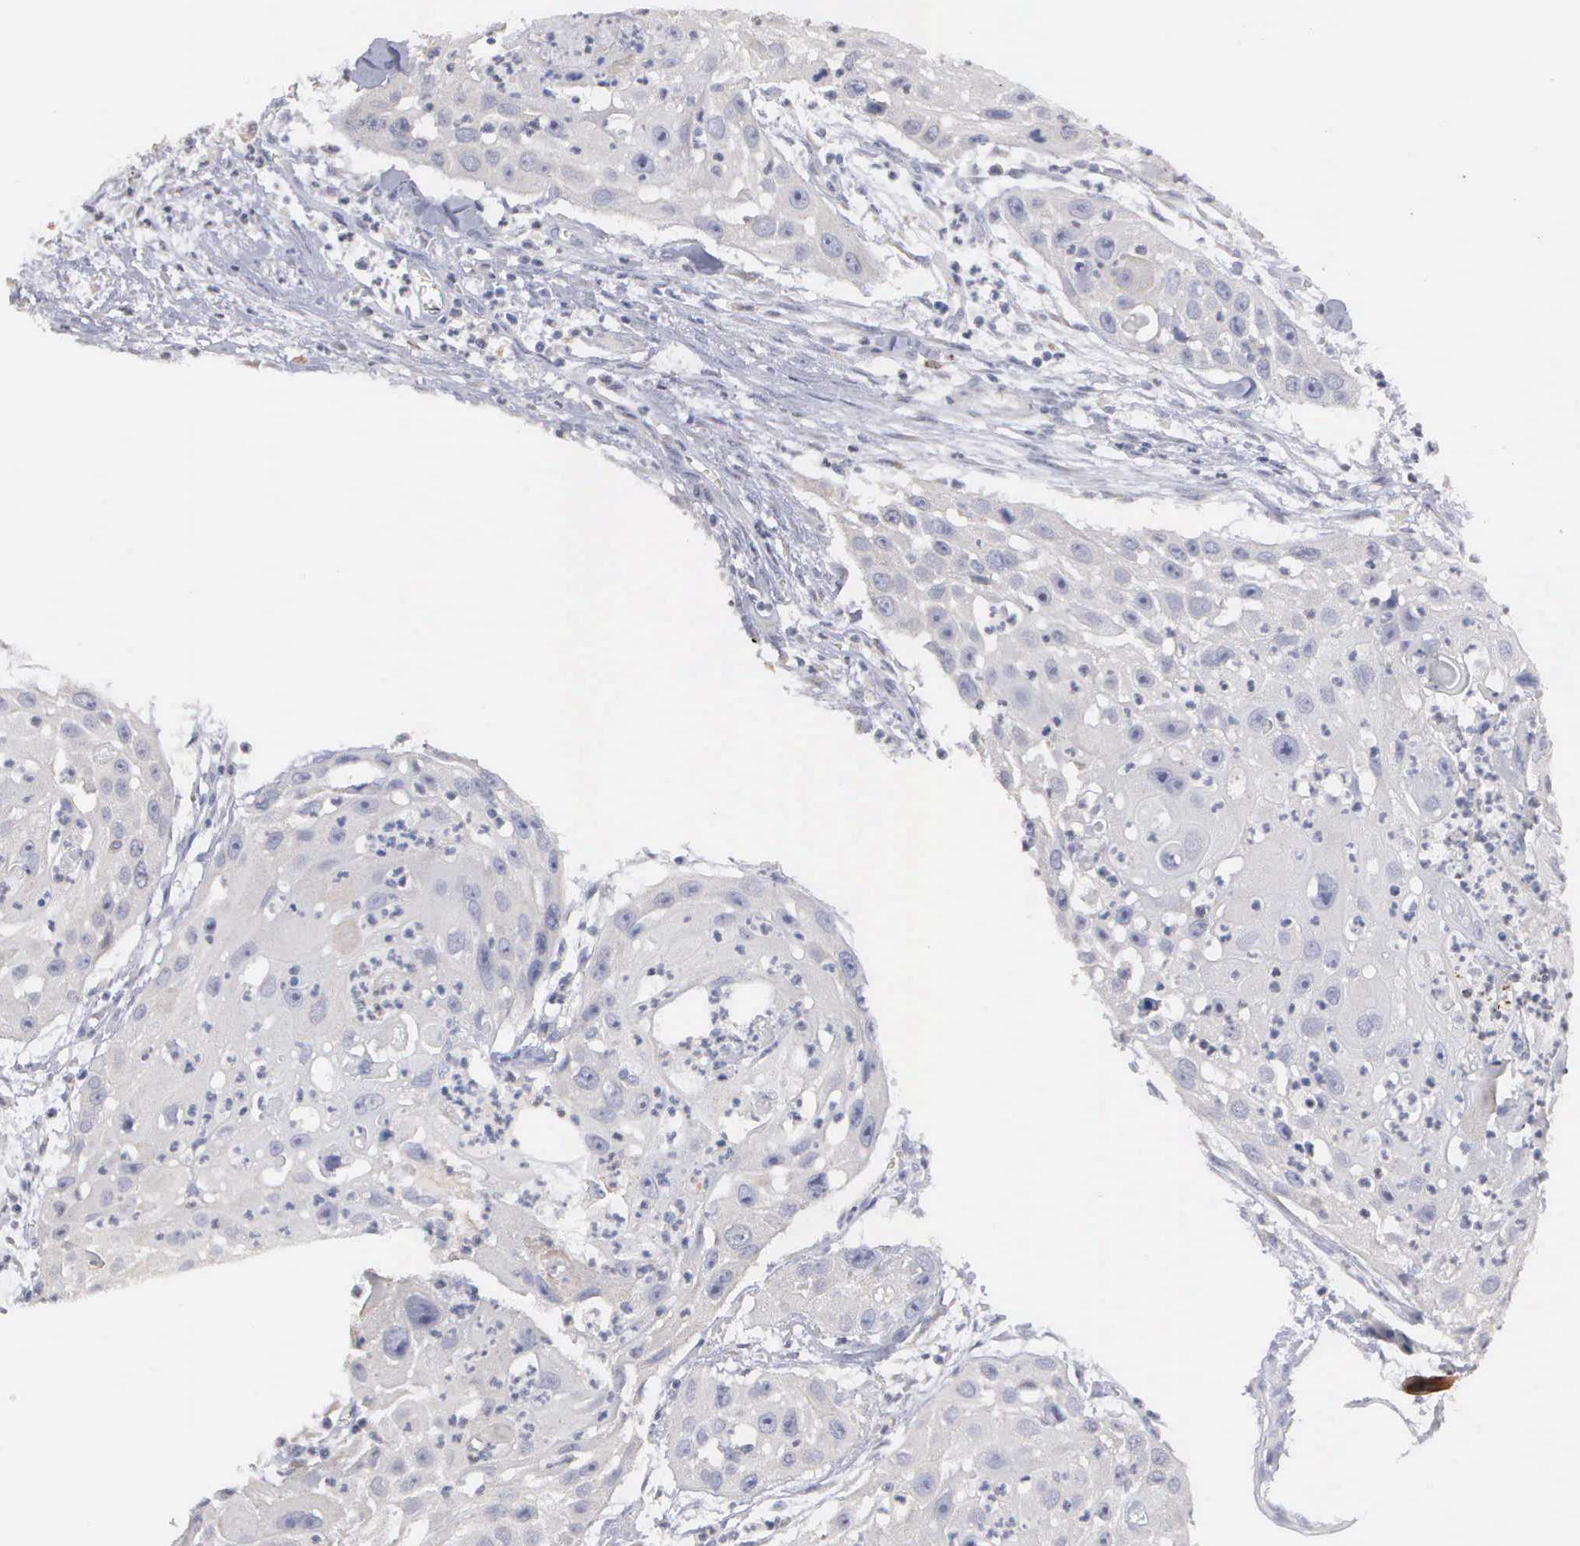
{"staining": {"intensity": "weak", "quantity": "<25%", "location": "cytoplasmic/membranous"}, "tissue": "head and neck cancer", "cell_type": "Tumor cells", "image_type": "cancer", "snomed": [{"axis": "morphology", "description": "Squamous cell carcinoma, NOS"}, {"axis": "topography", "description": "Head-Neck"}], "caption": "This is a image of immunohistochemistry staining of head and neck squamous cell carcinoma, which shows no expression in tumor cells.", "gene": "LIN52", "patient": {"sex": "male", "age": 64}}